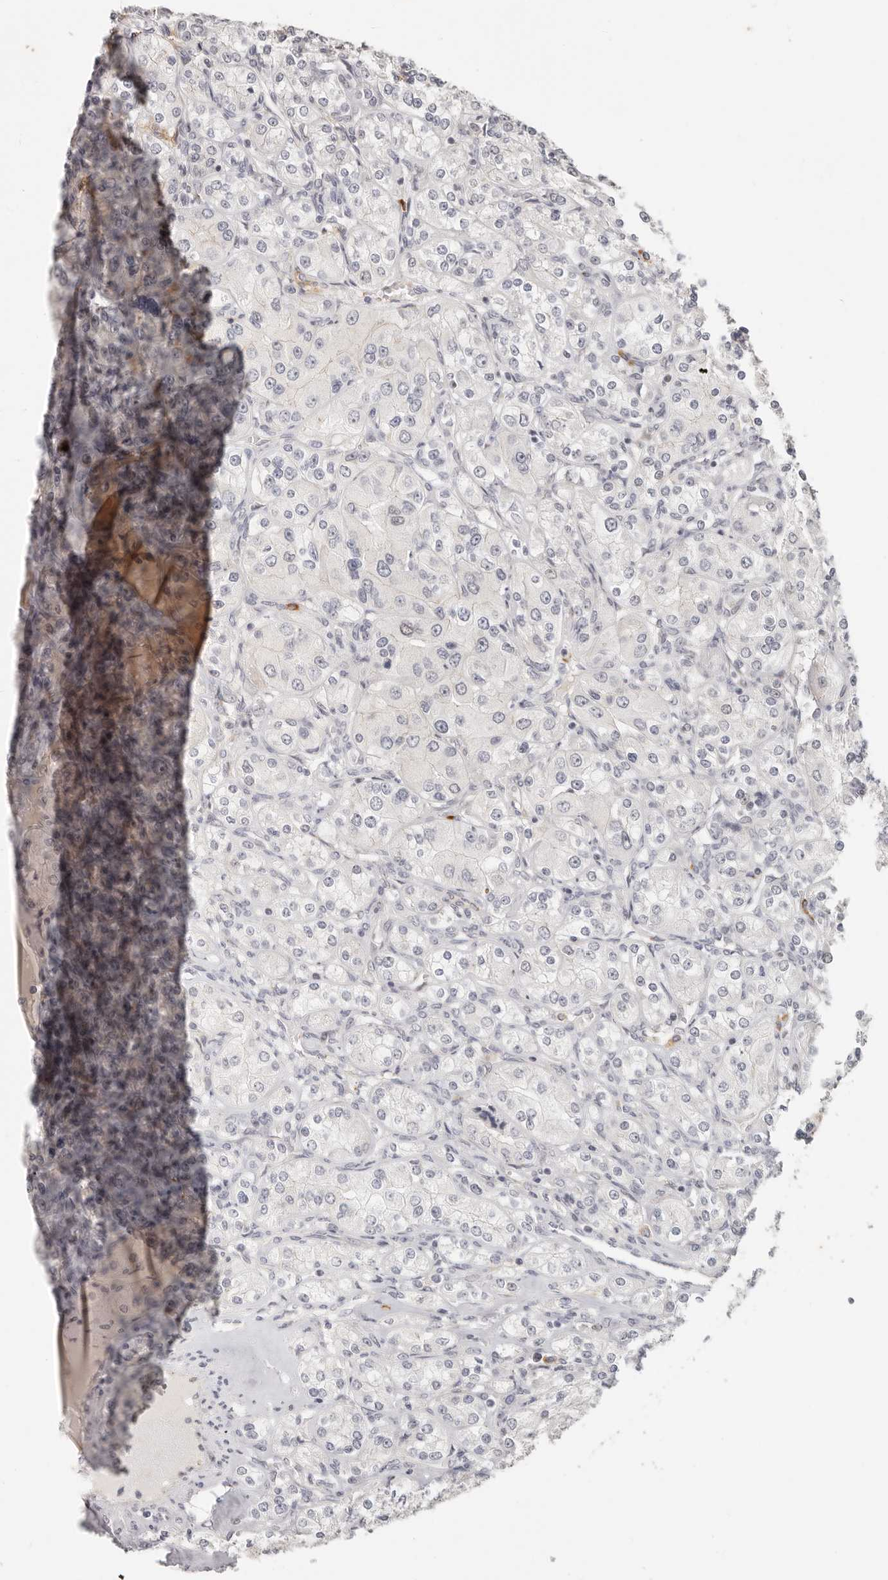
{"staining": {"intensity": "moderate", "quantity": "<25%", "location": "cytoplasmic/membranous,nuclear"}, "tissue": "renal cancer", "cell_type": "Tumor cells", "image_type": "cancer", "snomed": [{"axis": "morphology", "description": "Adenocarcinoma, NOS"}, {"axis": "topography", "description": "Kidney"}], "caption": "Protein expression analysis of human renal cancer (adenocarcinoma) reveals moderate cytoplasmic/membranous and nuclear positivity in approximately <25% of tumor cells.", "gene": "RFC2", "patient": {"sex": "male", "age": 77}}